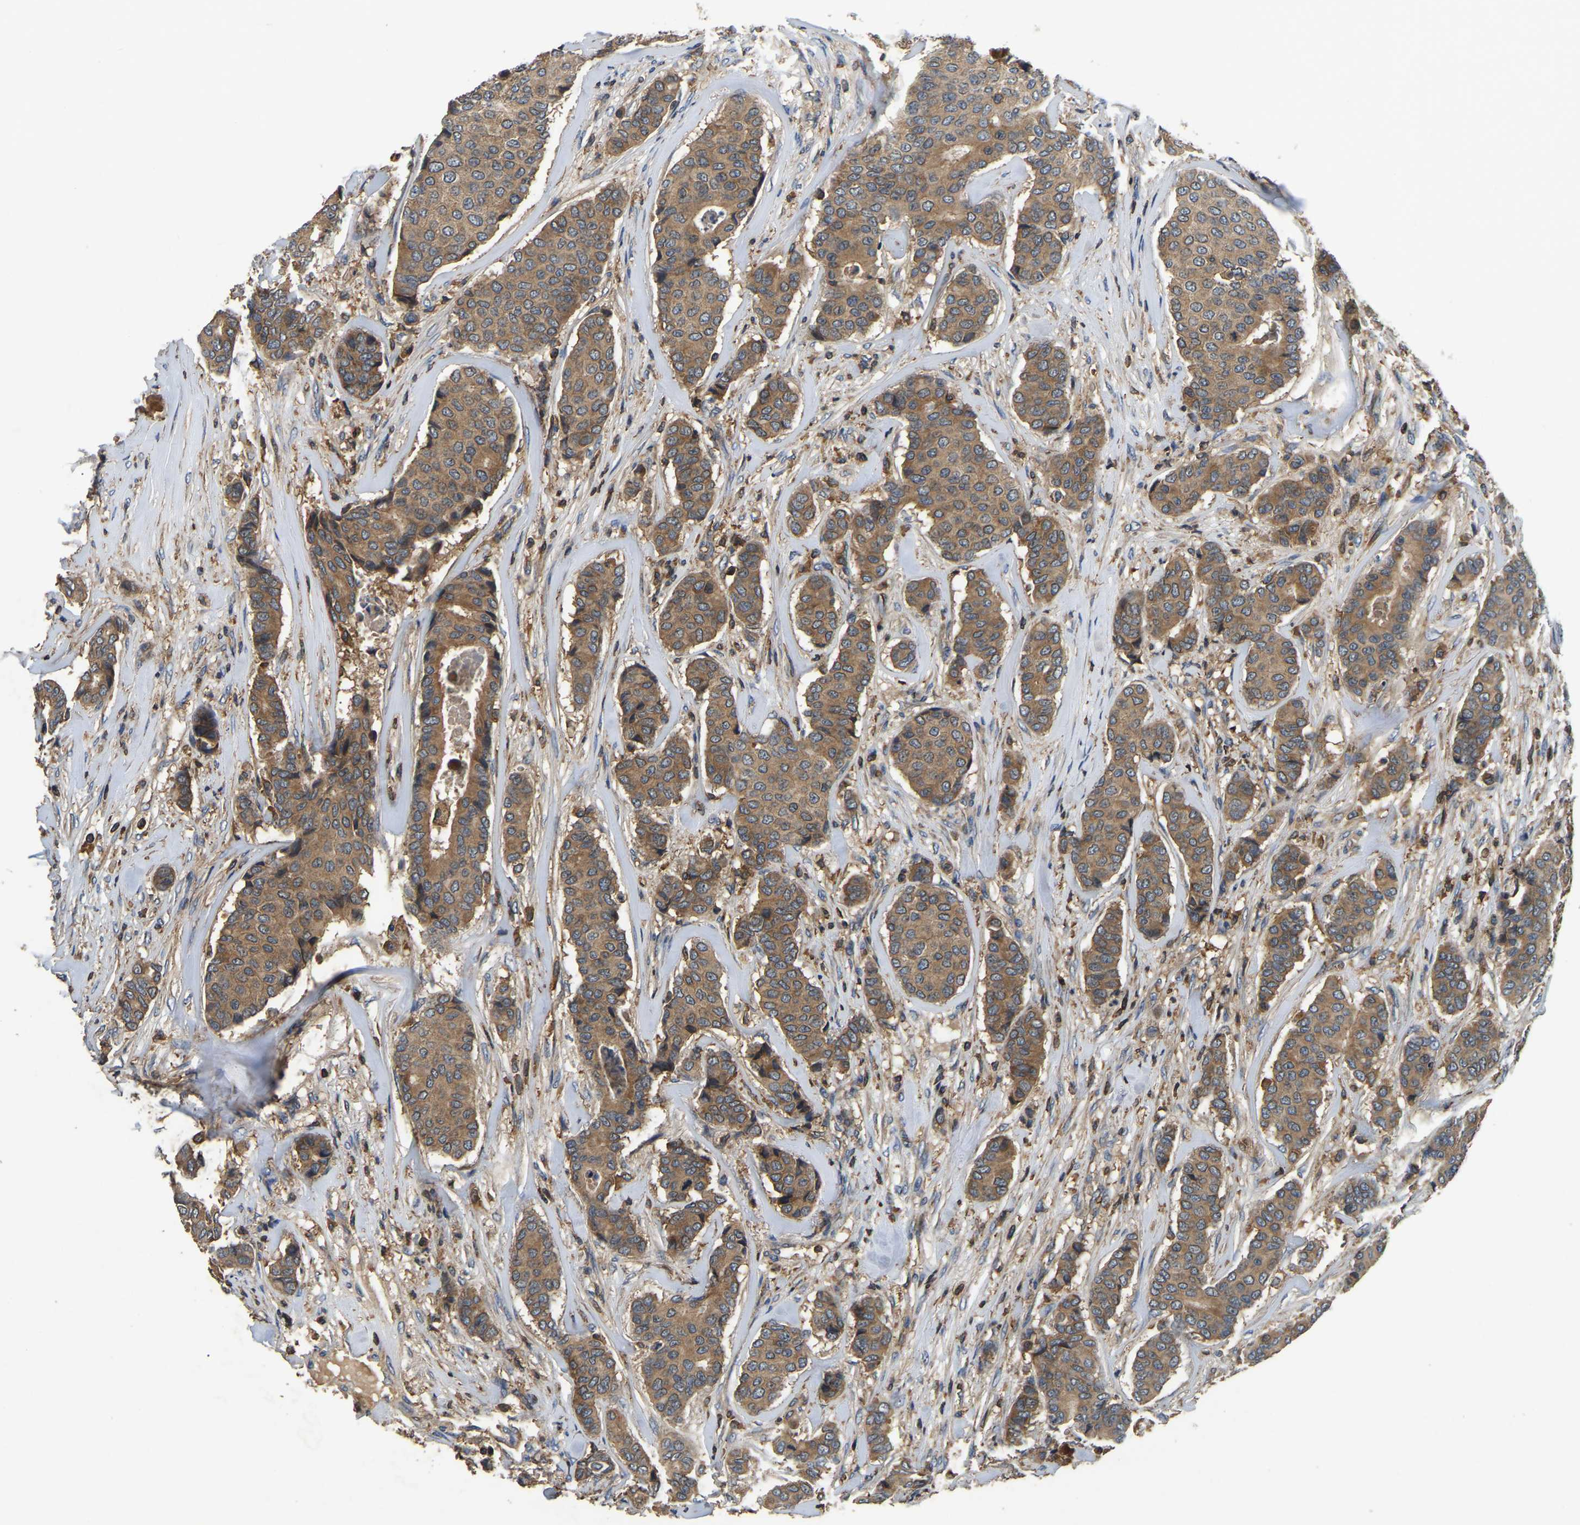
{"staining": {"intensity": "moderate", "quantity": ">75%", "location": "cytoplasmic/membranous"}, "tissue": "breast cancer", "cell_type": "Tumor cells", "image_type": "cancer", "snomed": [{"axis": "morphology", "description": "Duct carcinoma"}, {"axis": "topography", "description": "Breast"}], "caption": "Breast cancer (infiltrating ductal carcinoma) stained for a protein (brown) reveals moderate cytoplasmic/membranous positive expression in approximately >75% of tumor cells.", "gene": "SMPD2", "patient": {"sex": "female", "age": 75}}